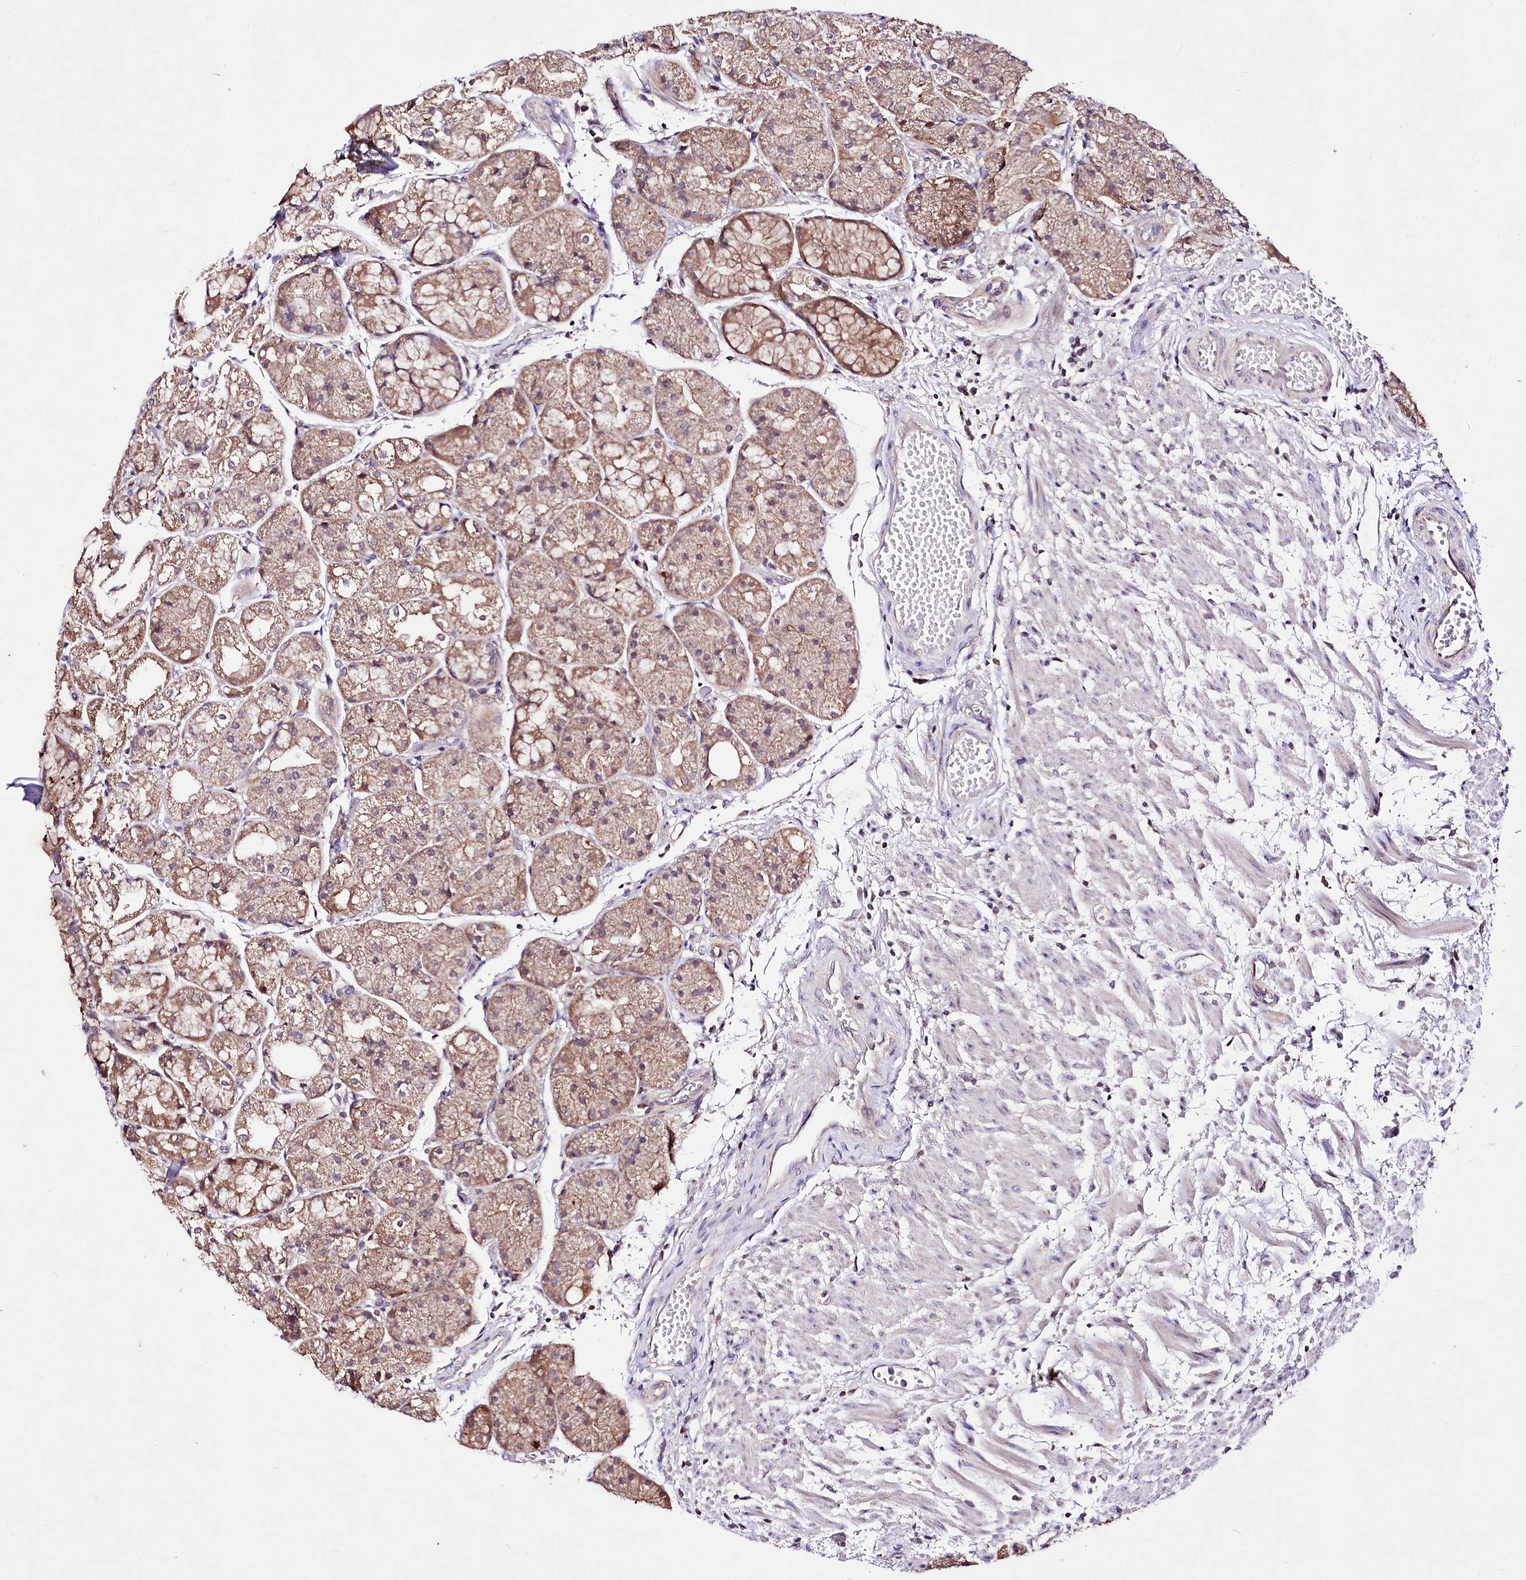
{"staining": {"intensity": "strong", "quantity": "25%-75%", "location": "cytoplasmic/membranous"}, "tissue": "stomach", "cell_type": "Glandular cells", "image_type": "normal", "snomed": [{"axis": "morphology", "description": "Normal tissue, NOS"}, {"axis": "topography", "description": "Stomach, upper"}], "caption": "This is a photomicrograph of immunohistochemistry (IHC) staining of benign stomach, which shows strong staining in the cytoplasmic/membranous of glandular cells.", "gene": "ATE1", "patient": {"sex": "male", "age": 72}}